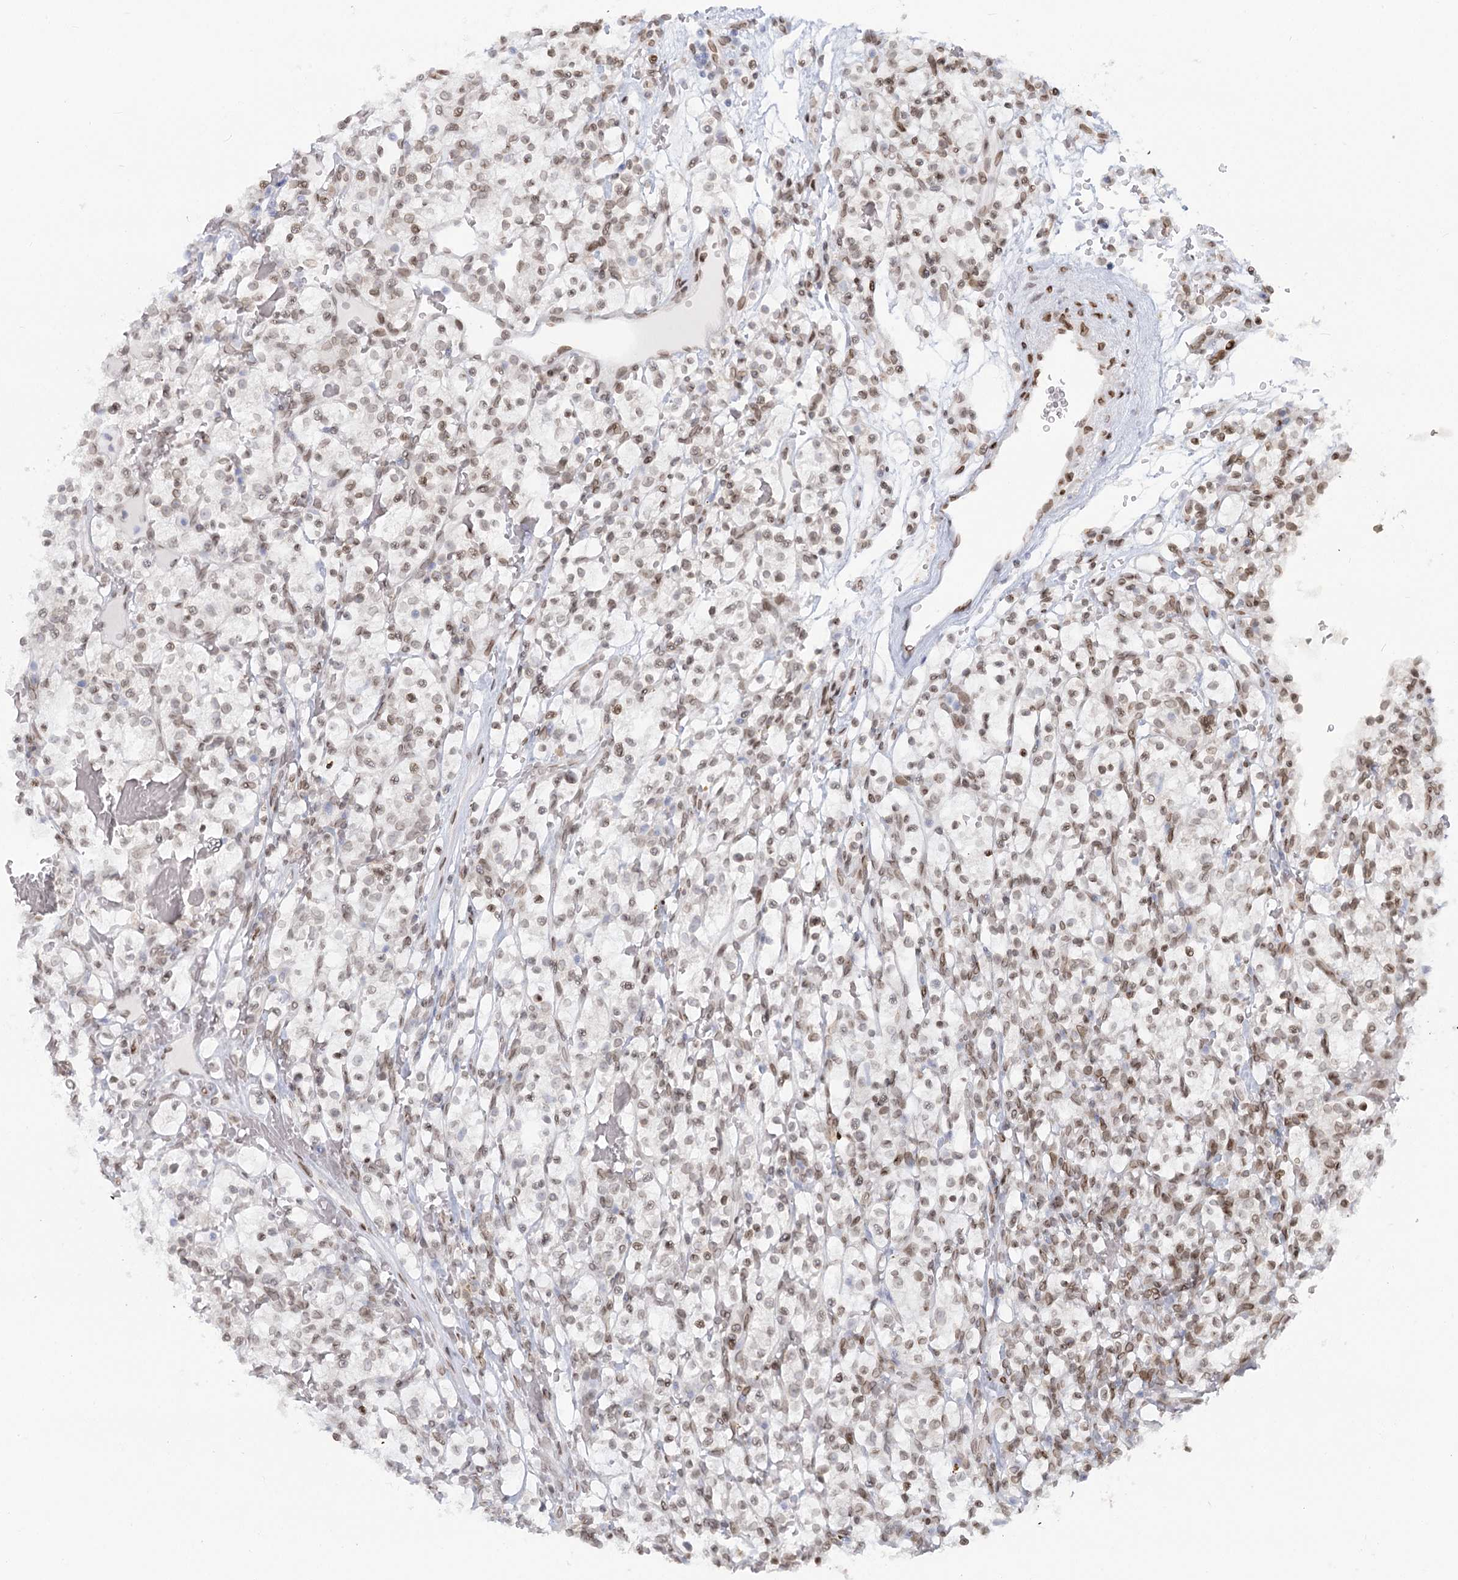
{"staining": {"intensity": "weak", "quantity": ">75%", "location": "nuclear"}, "tissue": "renal cancer", "cell_type": "Tumor cells", "image_type": "cancer", "snomed": [{"axis": "morphology", "description": "Adenocarcinoma, NOS"}, {"axis": "topography", "description": "Kidney"}], "caption": "Immunohistochemical staining of human renal cancer demonstrates low levels of weak nuclear staining in approximately >75% of tumor cells. The staining was performed using DAB, with brown indicating positive protein expression. Nuclei are stained blue with hematoxylin.", "gene": "VWA5A", "patient": {"sex": "female", "age": 57}}